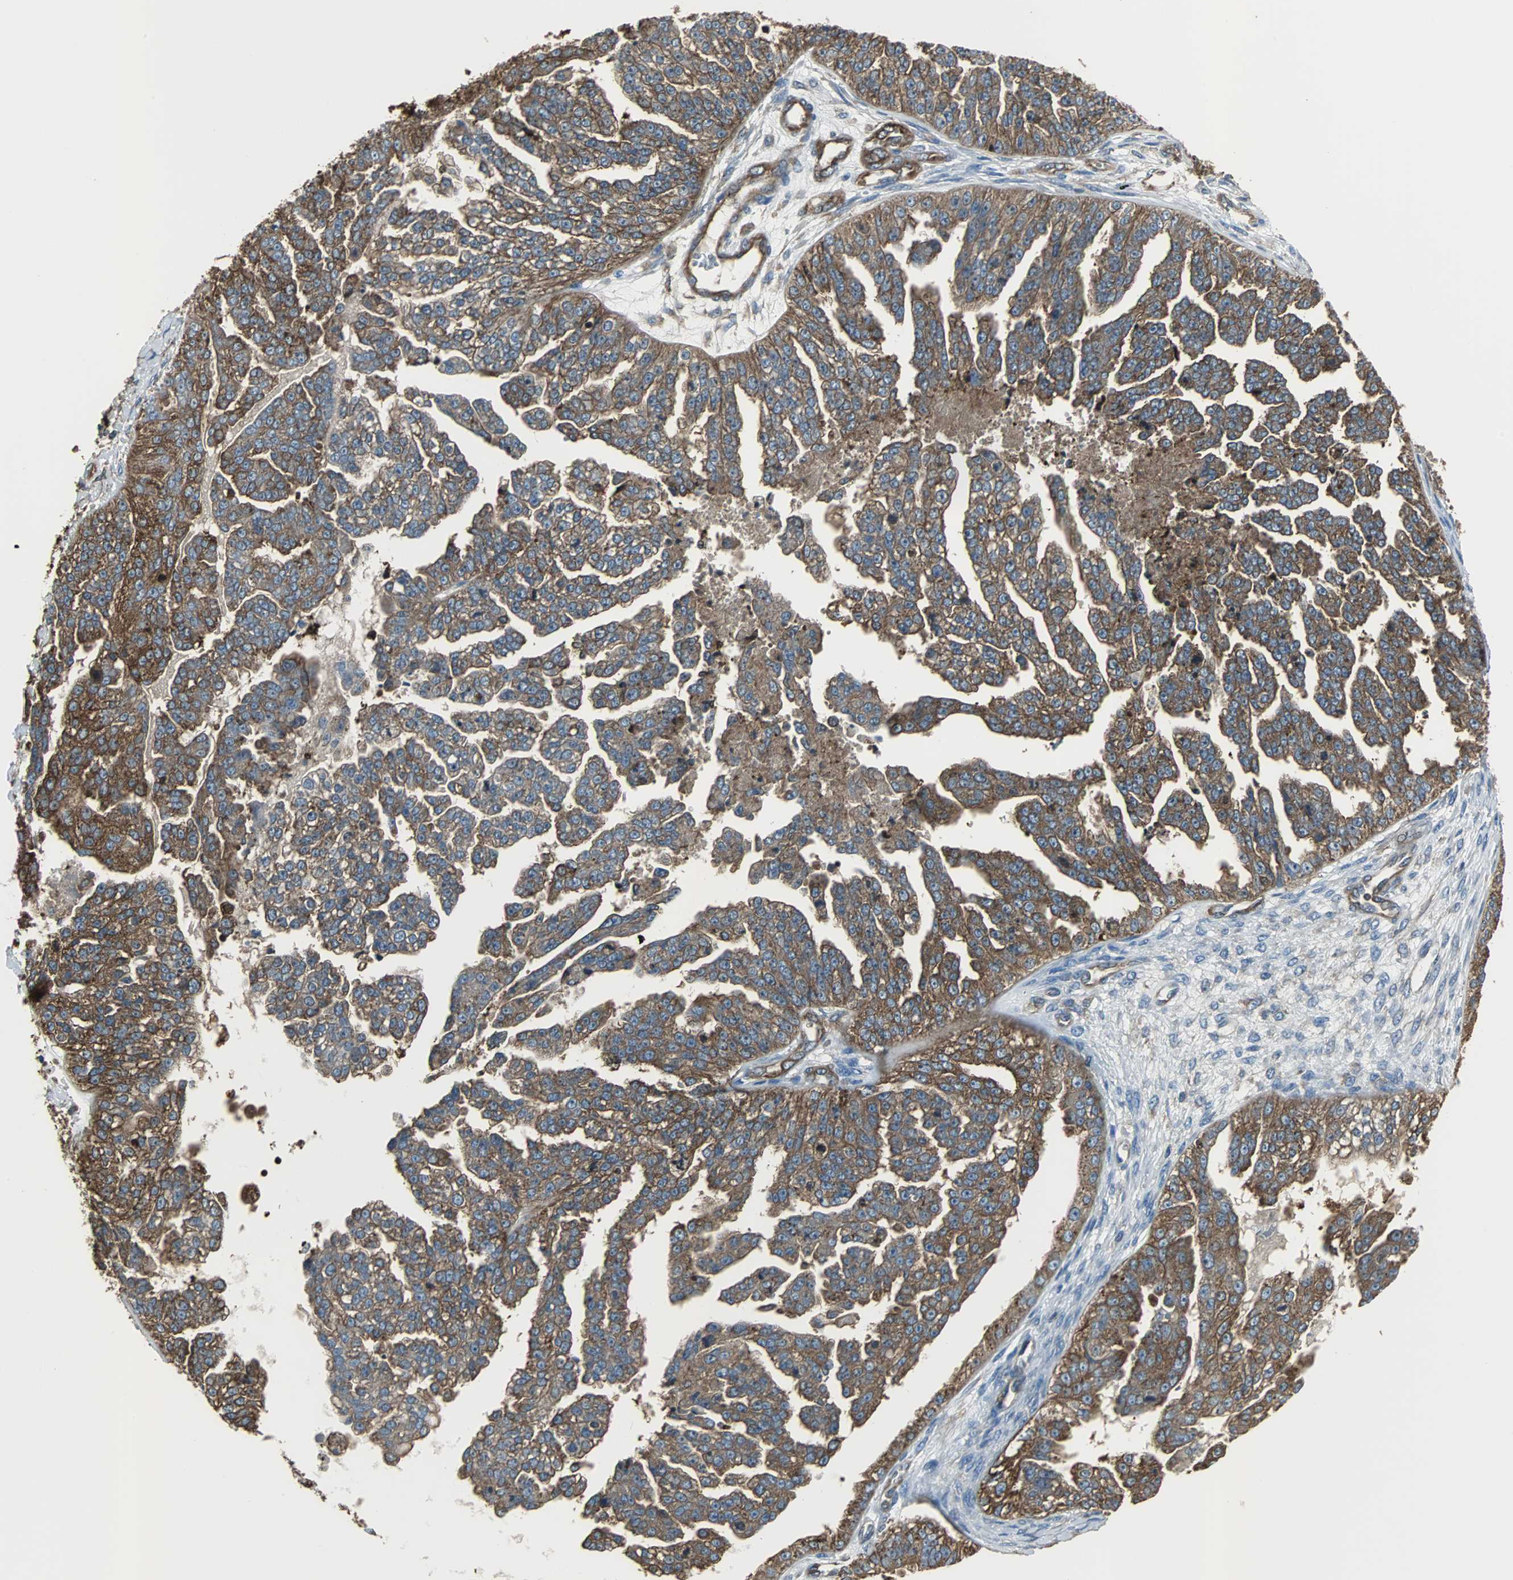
{"staining": {"intensity": "strong", "quantity": ">75%", "location": "cytoplasmic/membranous"}, "tissue": "ovarian cancer", "cell_type": "Tumor cells", "image_type": "cancer", "snomed": [{"axis": "morphology", "description": "Carcinoma, NOS"}, {"axis": "topography", "description": "Soft tissue"}, {"axis": "topography", "description": "Ovary"}], "caption": "A photomicrograph of human ovarian cancer stained for a protein exhibits strong cytoplasmic/membranous brown staining in tumor cells. The protein of interest is stained brown, and the nuclei are stained in blue (DAB (3,3'-diaminobenzidine) IHC with brightfield microscopy, high magnification).", "gene": "ACTN1", "patient": {"sex": "female", "age": 54}}